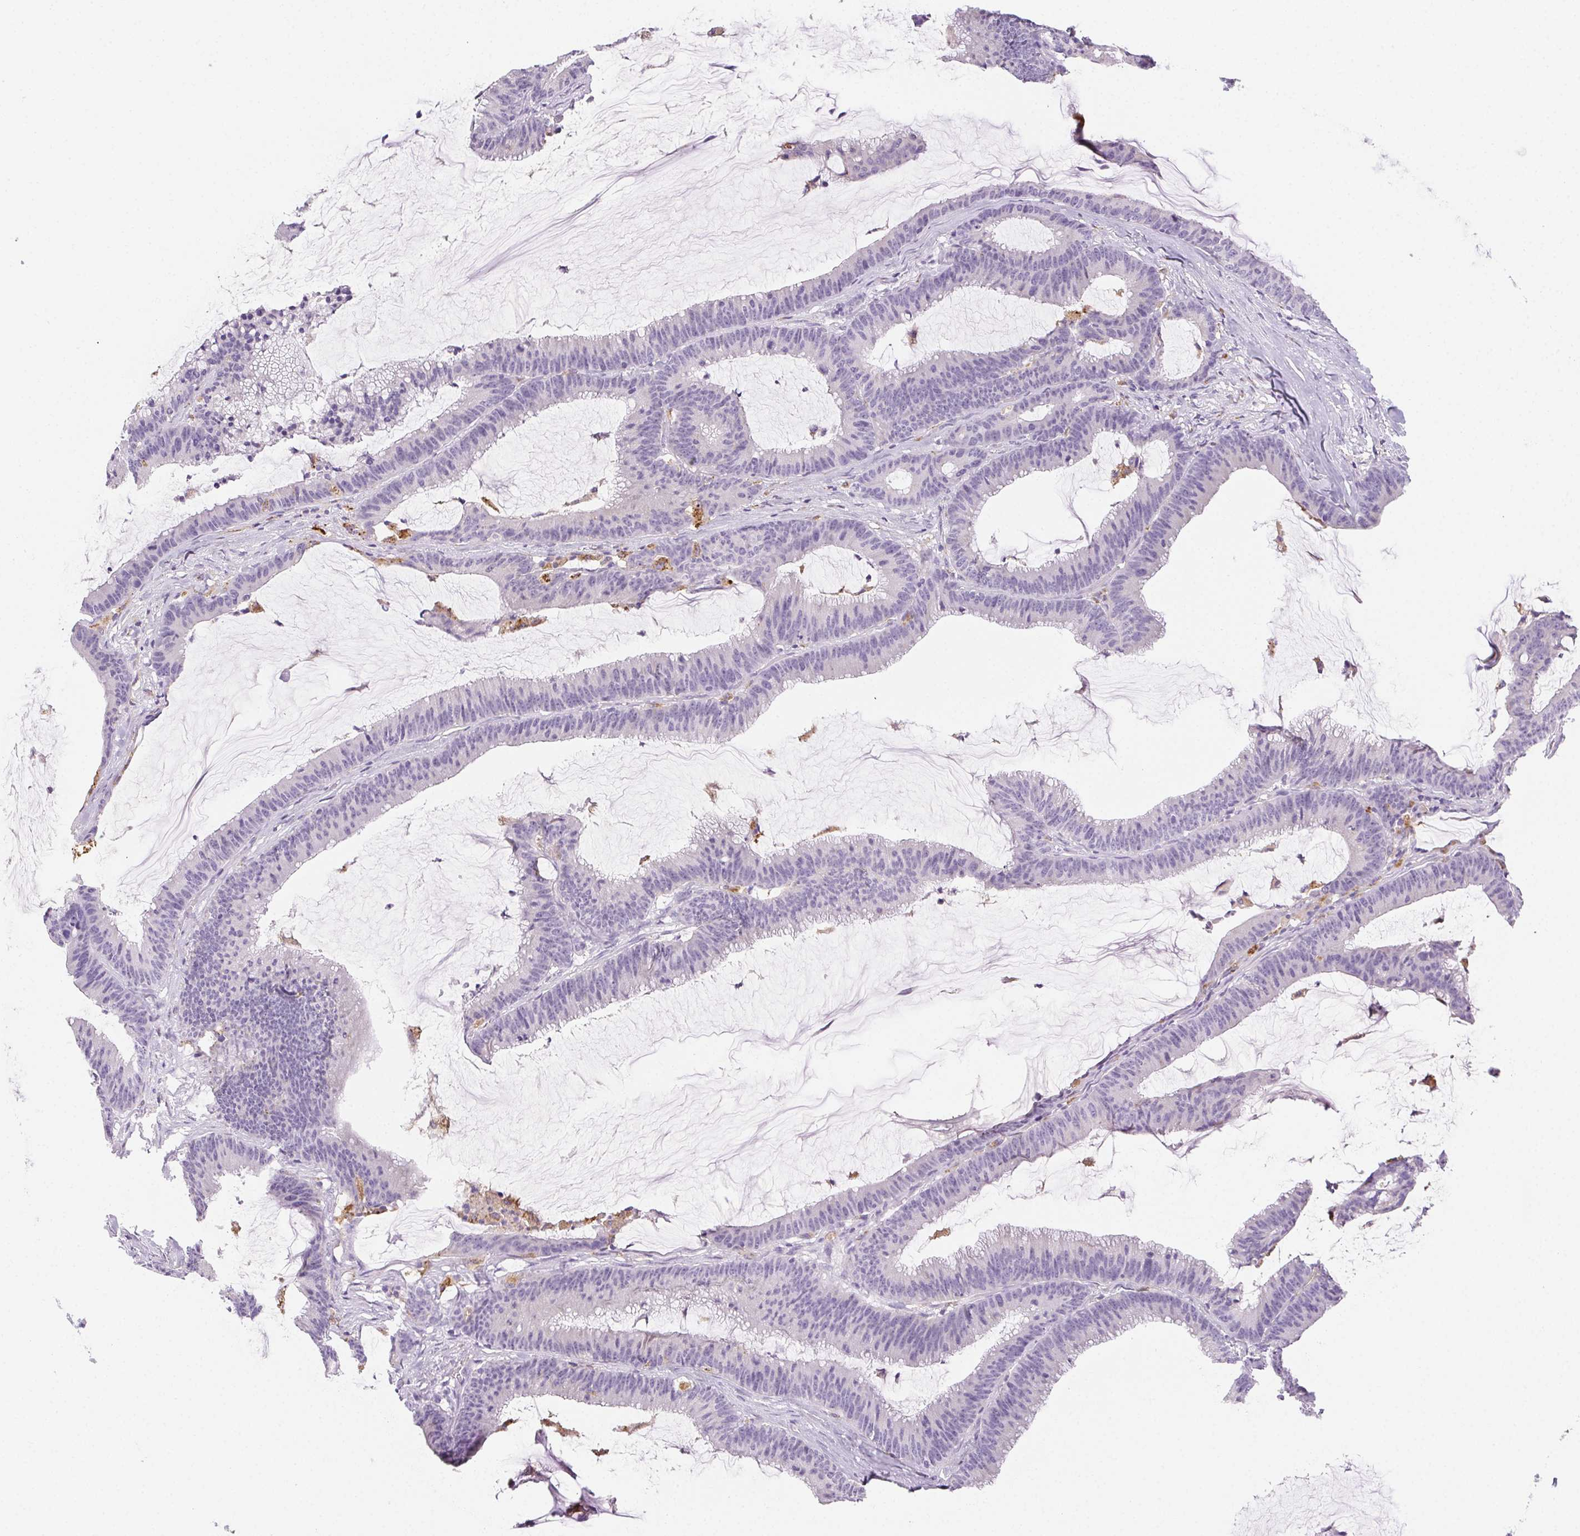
{"staining": {"intensity": "negative", "quantity": "none", "location": "none"}, "tissue": "colorectal cancer", "cell_type": "Tumor cells", "image_type": "cancer", "snomed": [{"axis": "morphology", "description": "Adenocarcinoma, NOS"}, {"axis": "topography", "description": "Colon"}], "caption": "DAB immunohistochemical staining of colorectal cancer displays no significant expression in tumor cells.", "gene": "LIPA", "patient": {"sex": "female", "age": 78}}